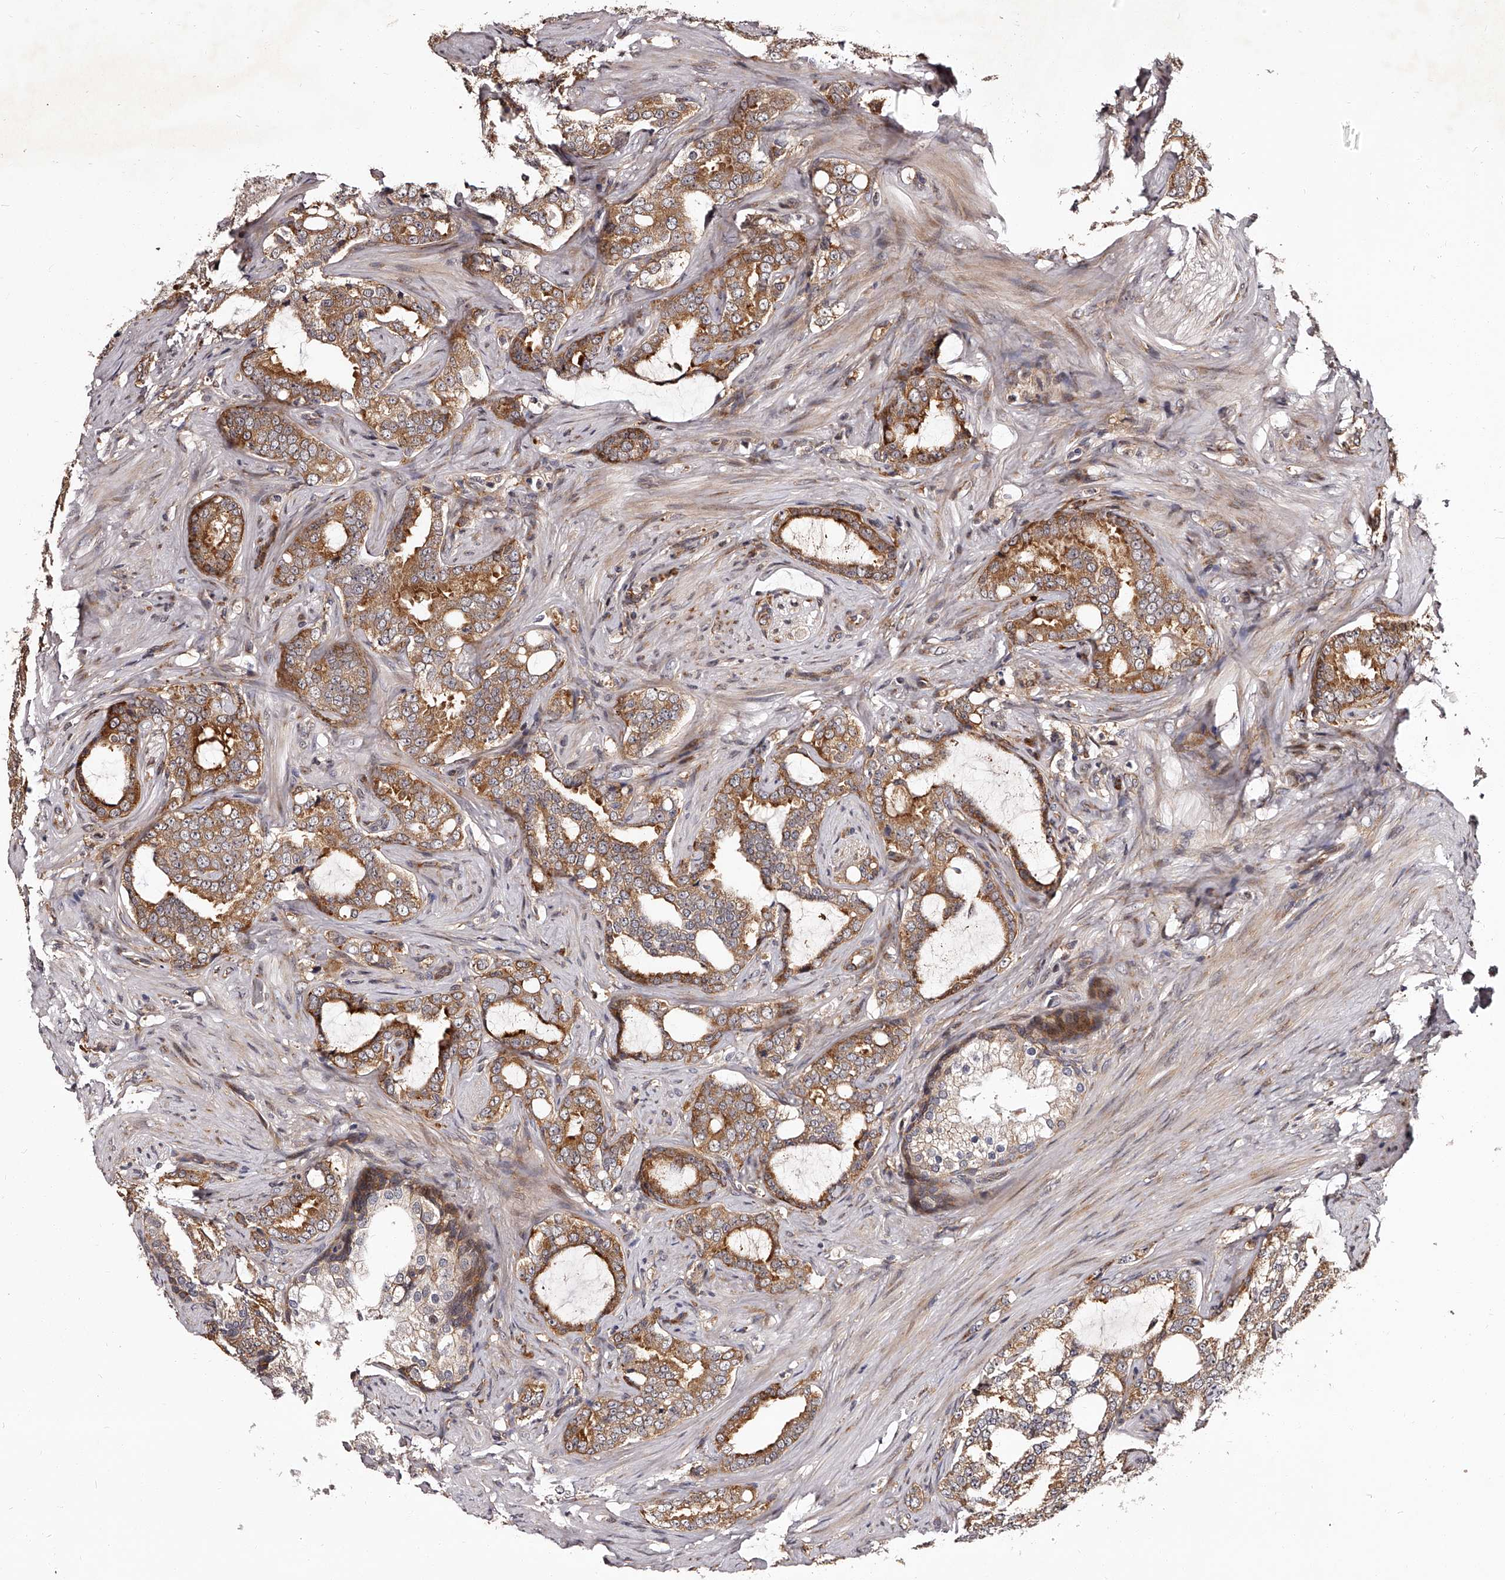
{"staining": {"intensity": "moderate", "quantity": ">75%", "location": "cytoplasmic/membranous"}, "tissue": "prostate cancer", "cell_type": "Tumor cells", "image_type": "cancer", "snomed": [{"axis": "morphology", "description": "Adenocarcinoma, High grade"}, {"axis": "topography", "description": "Prostate"}], "caption": "Brown immunohistochemical staining in human prostate cancer (adenocarcinoma (high-grade)) exhibits moderate cytoplasmic/membranous staining in approximately >75% of tumor cells.", "gene": "RSC1A1", "patient": {"sex": "male", "age": 64}}